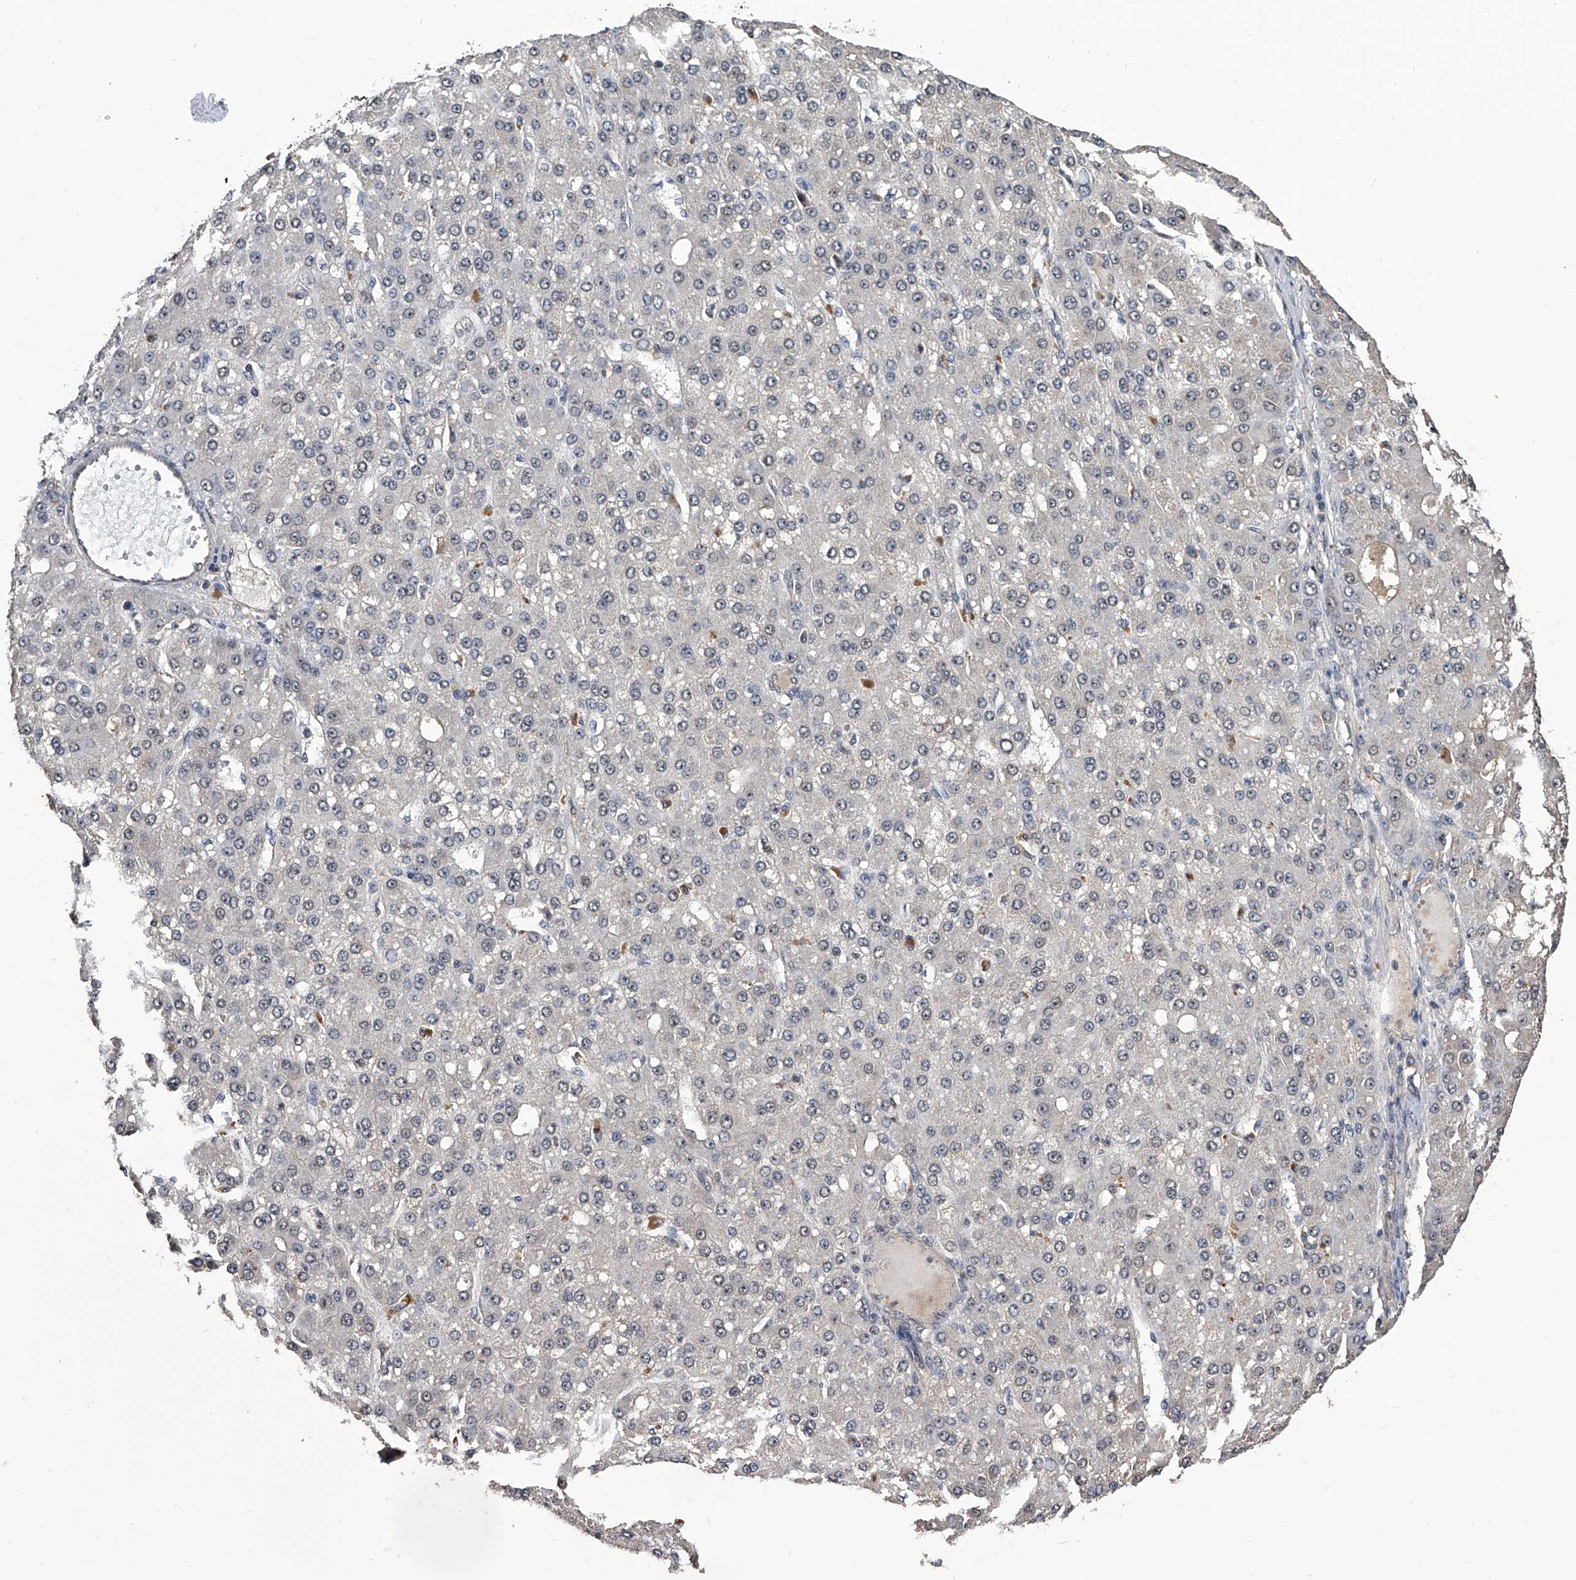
{"staining": {"intensity": "negative", "quantity": "none", "location": "none"}, "tissue": "liver cancer", "cell_type": "Tumor cells", "image_type": "cancer", "snomed": [{"axis": "morphology", "description": "Carcinoma, Hepatocellular, NOS"}, {"axis": "topography", "description": "Liver"}], "caption": "Immunohistochemical staining of human hepatocellular carcinoma (liver) demonstrates no significant positivity in tumor cells. (Stains: DAB (3,3'-diaminobenzidine) immunohistochemistry with hematoxylin counter stain, Microscopy: brightfield microscopy at high magnification).", "gene": "EFCAB7", "patient": {"sex": "male", "age": 67}}